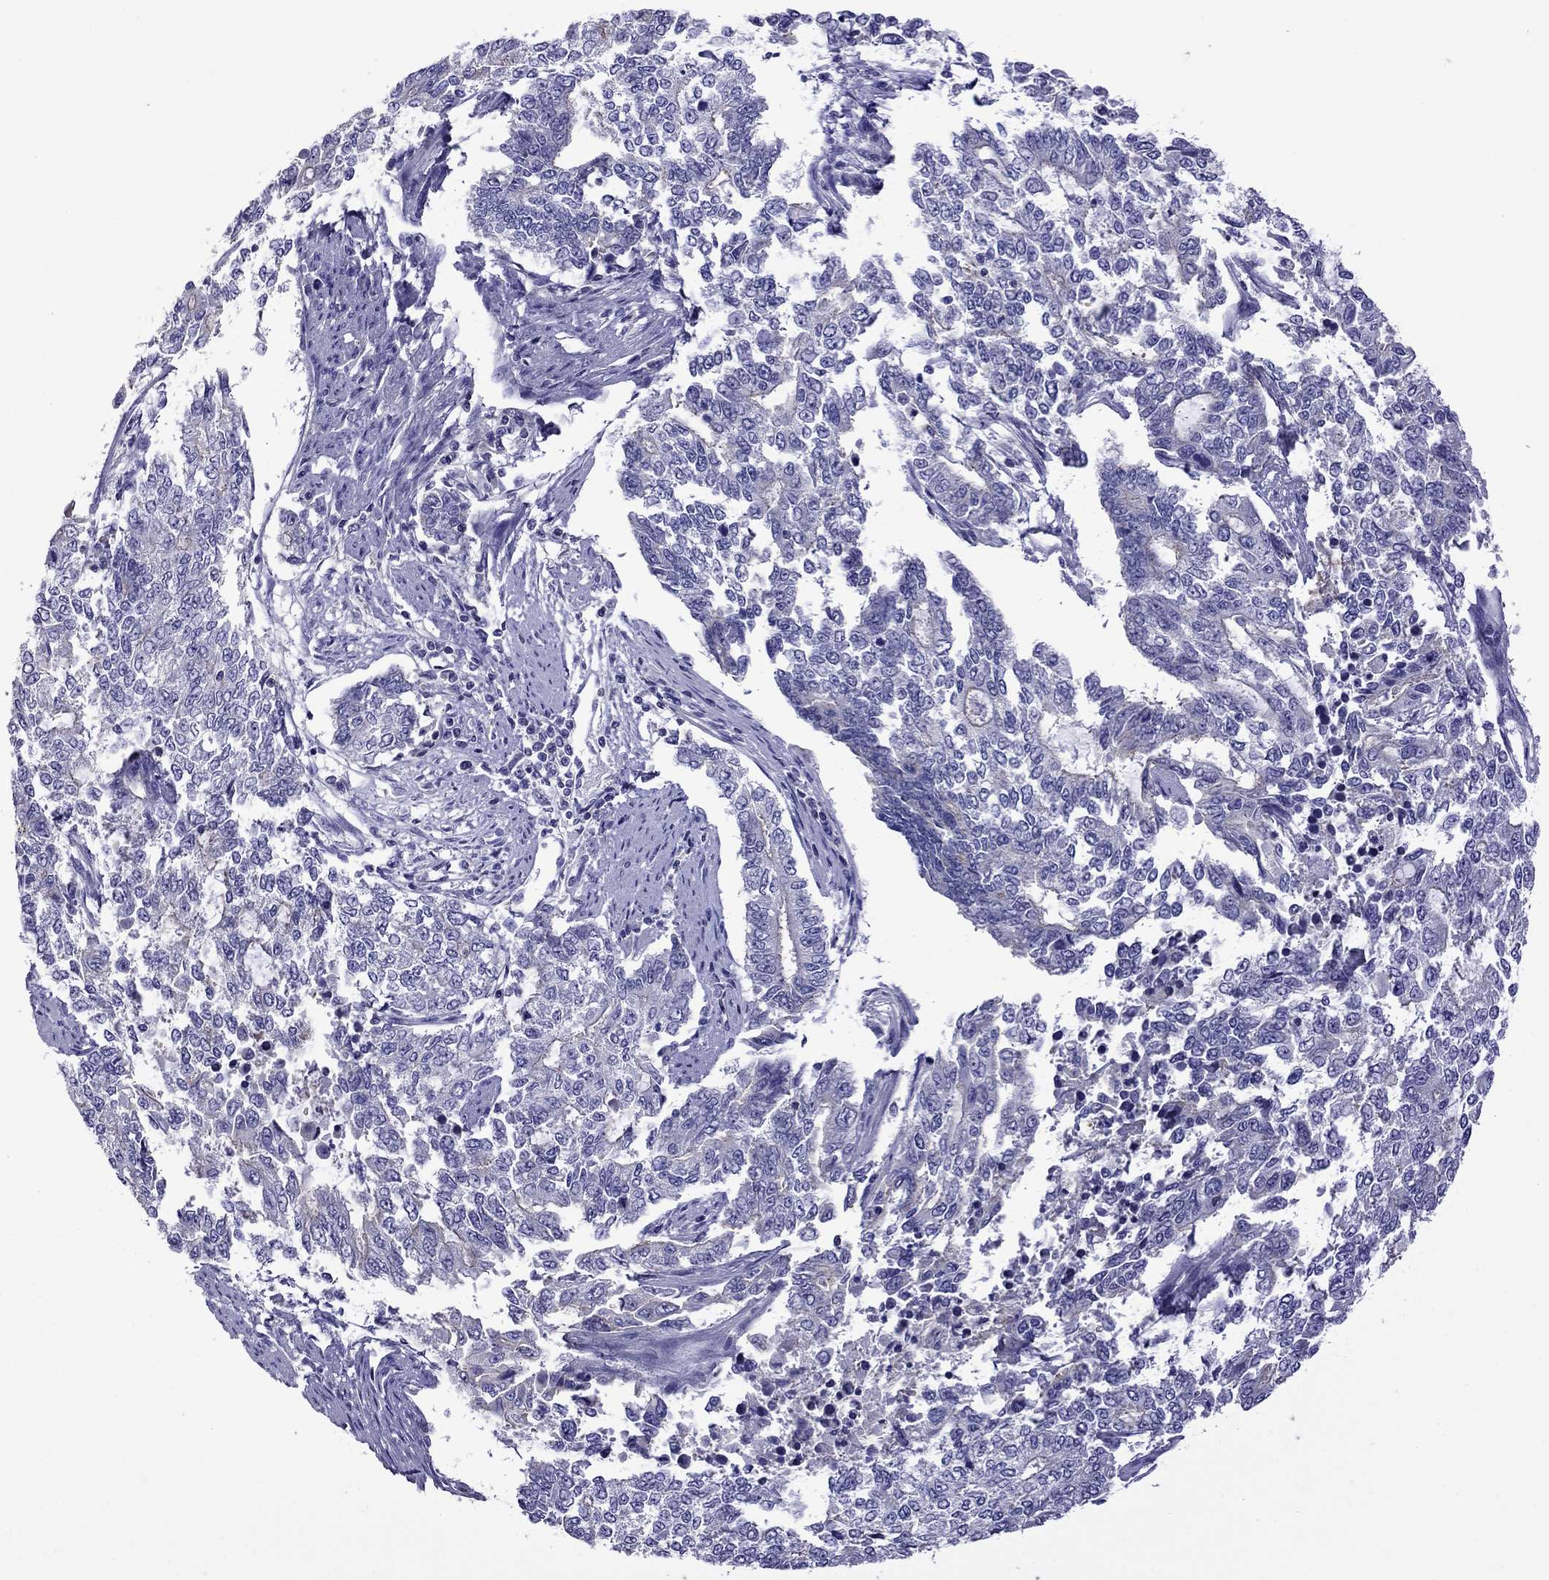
{"staining": {"intensity": "negative", "quantity": "none", "location": "none"}, "tissue": "endometrial cancer", "cell_type": "Tumor cells", "image_type": "cancer", "snomed": [{"axis": "morphology", "description": "Adenocarcinoma, NOS"}, {"axis": "topography", "description": "Uterus"}], "caption": "The photomicrograph exhibits no significant expression in tumor cells of endometrial cancer (adenocarcinoma).", "gene": "STAR", "patient": {"sex": "female", "age": 59}}